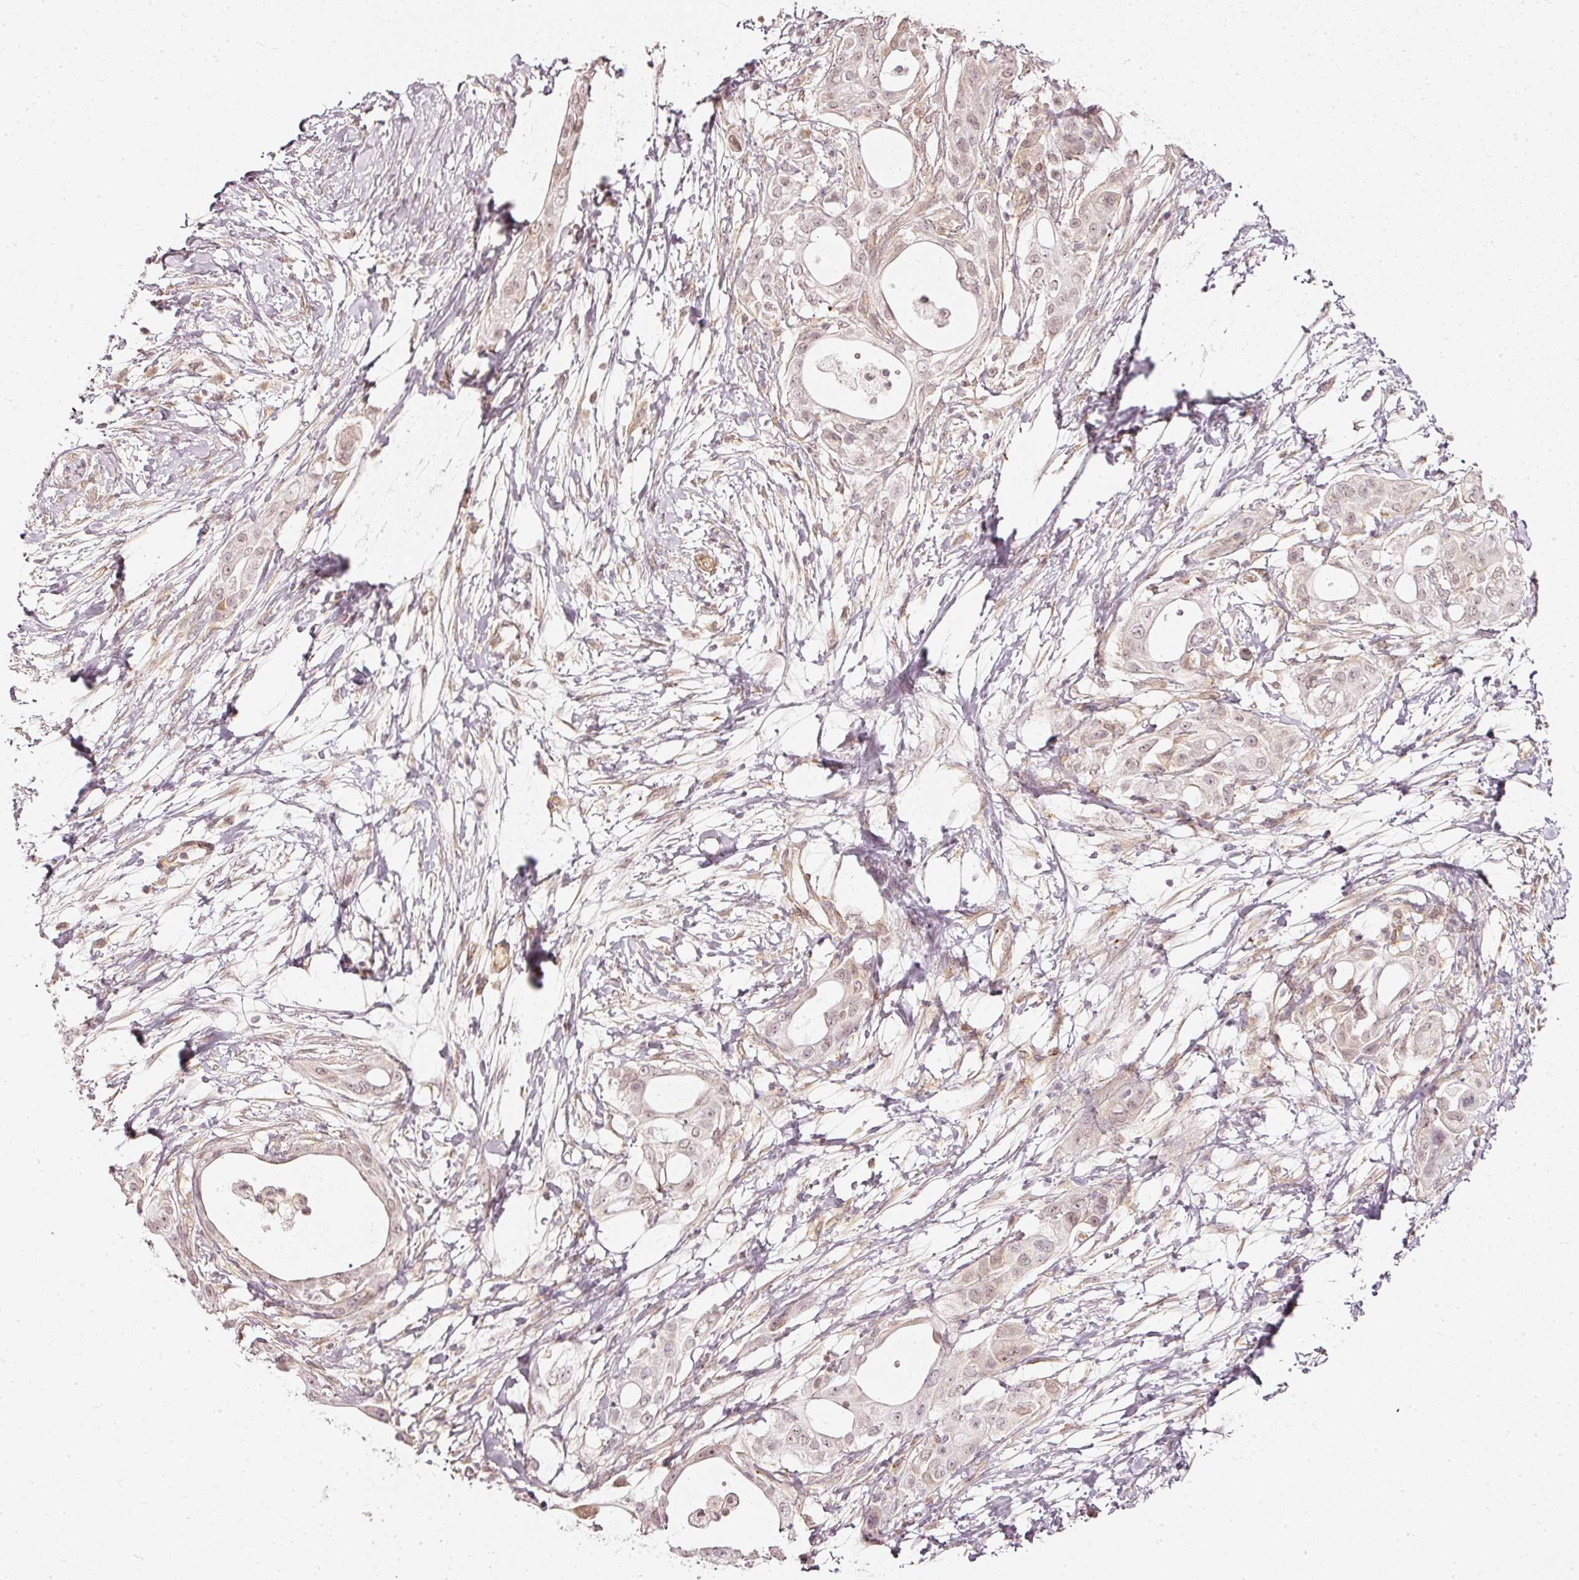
{"staining": {"intensity": "negative", "quantity": "none", "location": "none"}, "tissue": "pancreatic cancer", "cell_type": "Tumor cells", "image_type": "cancer", "snomed": [{"axis": "morphology", "description": "Adenocarcinoma, NOS"}, {"axis": "topography", "description": "Pancreas"}], "caption": "Photomicrograph shows no protein staining in tumor cells of pancreatic cancer tissue.", "gene": "DRD2", "patient": {"sex": "male", "age": 68}}